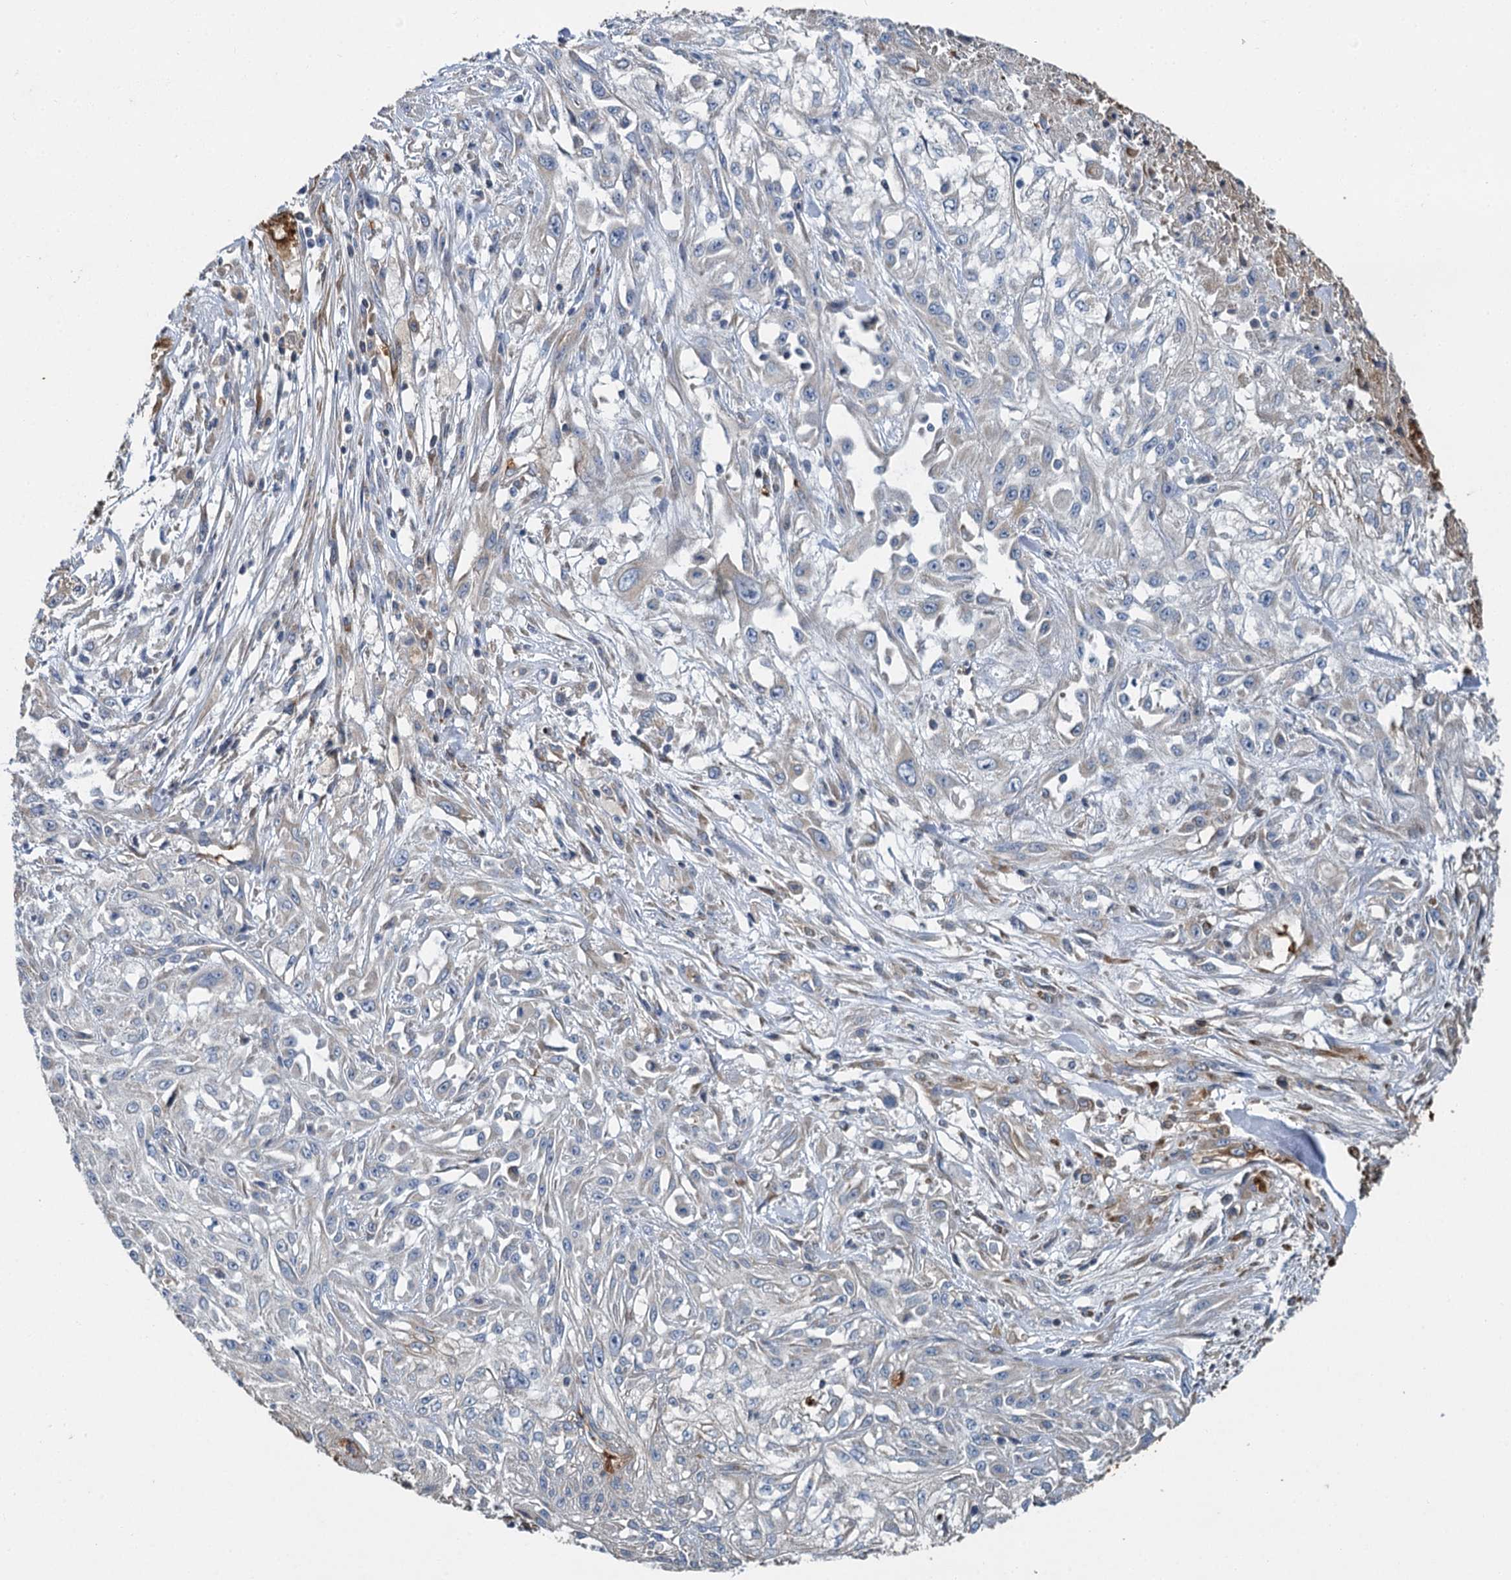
{"staining": {"intensity": "negative", "quantity": "none", "location": "none"}, "tissue": "skin cancer", "cell_type": "Tumor cells", "image_type": "cancer", "snomed": [{"axis": "morphology", "description": "Squamous cell carcinoma, NOS"}, {"axis": "morphology", "description": "Squamous cell carcinoma, metastatic, NOS"}, {"axis": "topography", "description": "Skin"}, {"axis": "topography", "description": "Lymph node"}], "caption": "Immunohistochemistry (IHC) image of neoplastic tissue: squamous cell carcinoma (skin) stained with DAB exhibits no significant protein positivity in tumor cells.", "gene": "BCS1L", "patient": {"sex": "male", "age": 75}}